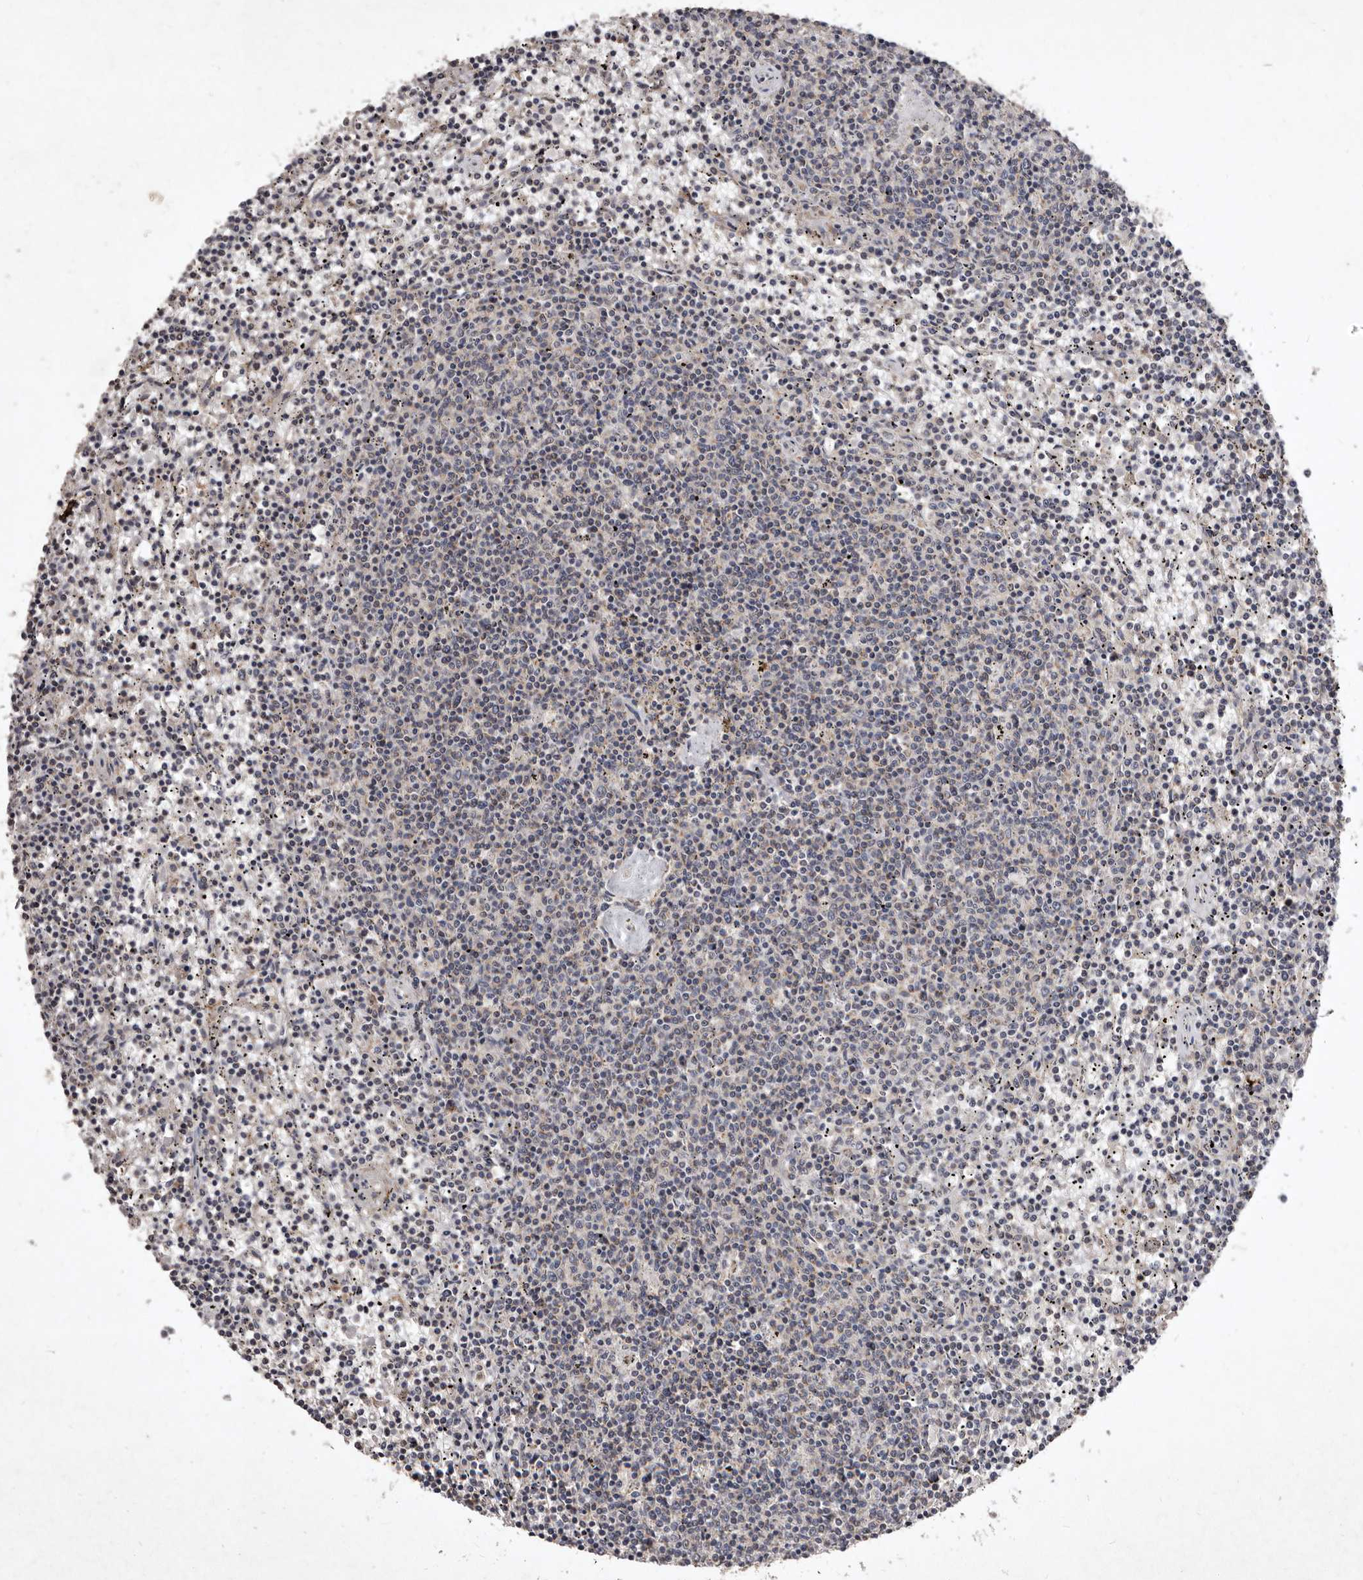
{"staining": {"intensity": "negative", "quantity": "none", "location": "none"}, "tissue": "lymphoma", "cell_type": "Tumor cells", "image_type": "cancer", "snomed": [{"axis": "morphology", "description": "Malignant lymphoma, non-Hodgkin's type, Low grade"}, {"axis": "topography", "description": "Spleen"}], "caption": "High power microscopy histopathology image of an IHC photomicrograph of lymphoma, revealing no significant positivity in tumor cells.", "gene": "FLAD1", "patient": {"sex": "female", "age": 50}}